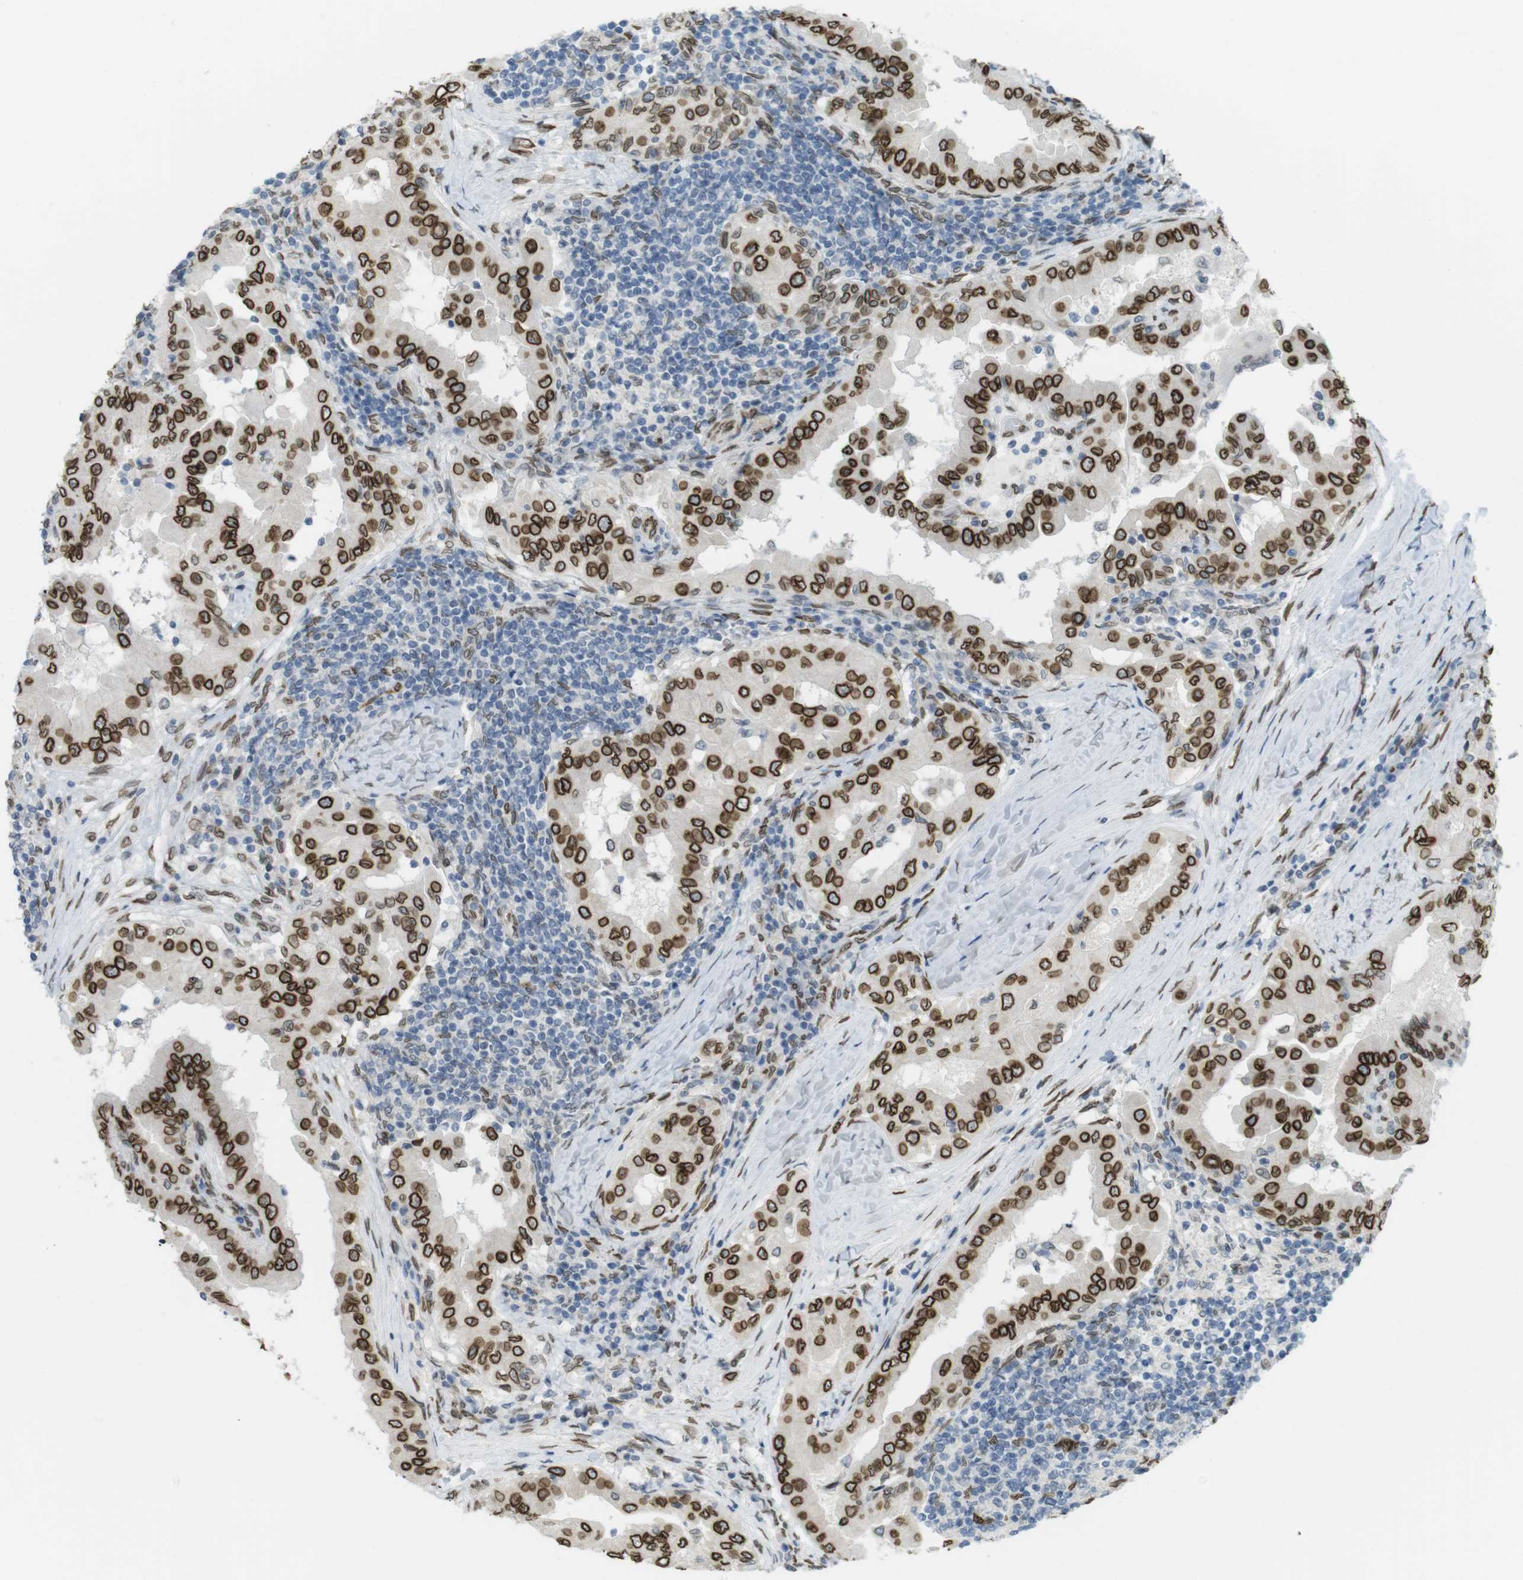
{"staining": {"intensity": "strong", "quantity": ">75%", "location": "cytoplasmic/membranous,nuclear"}, "tissue": "thyroid cancer", "cell_type": "Tumor cells", "image_type": "cancer", "snomed": [{"axis": "morphology", "description": "Papillary adenocarcinoma, NOS"}, {"axis": "topography", "description": "Thyroid gland"}], "caption": "Strong cytoplasmic/membranous and nuclear protein staining is identified in approximately >75% of tumor cells in papillary adenocarcinoma (thyroid). Immunohistochemistry stains the protein of interest in brown and the nuclei are stained blue.", "gene": "ARL6IP6", "patient": {"sex": "male", "age": 33}}